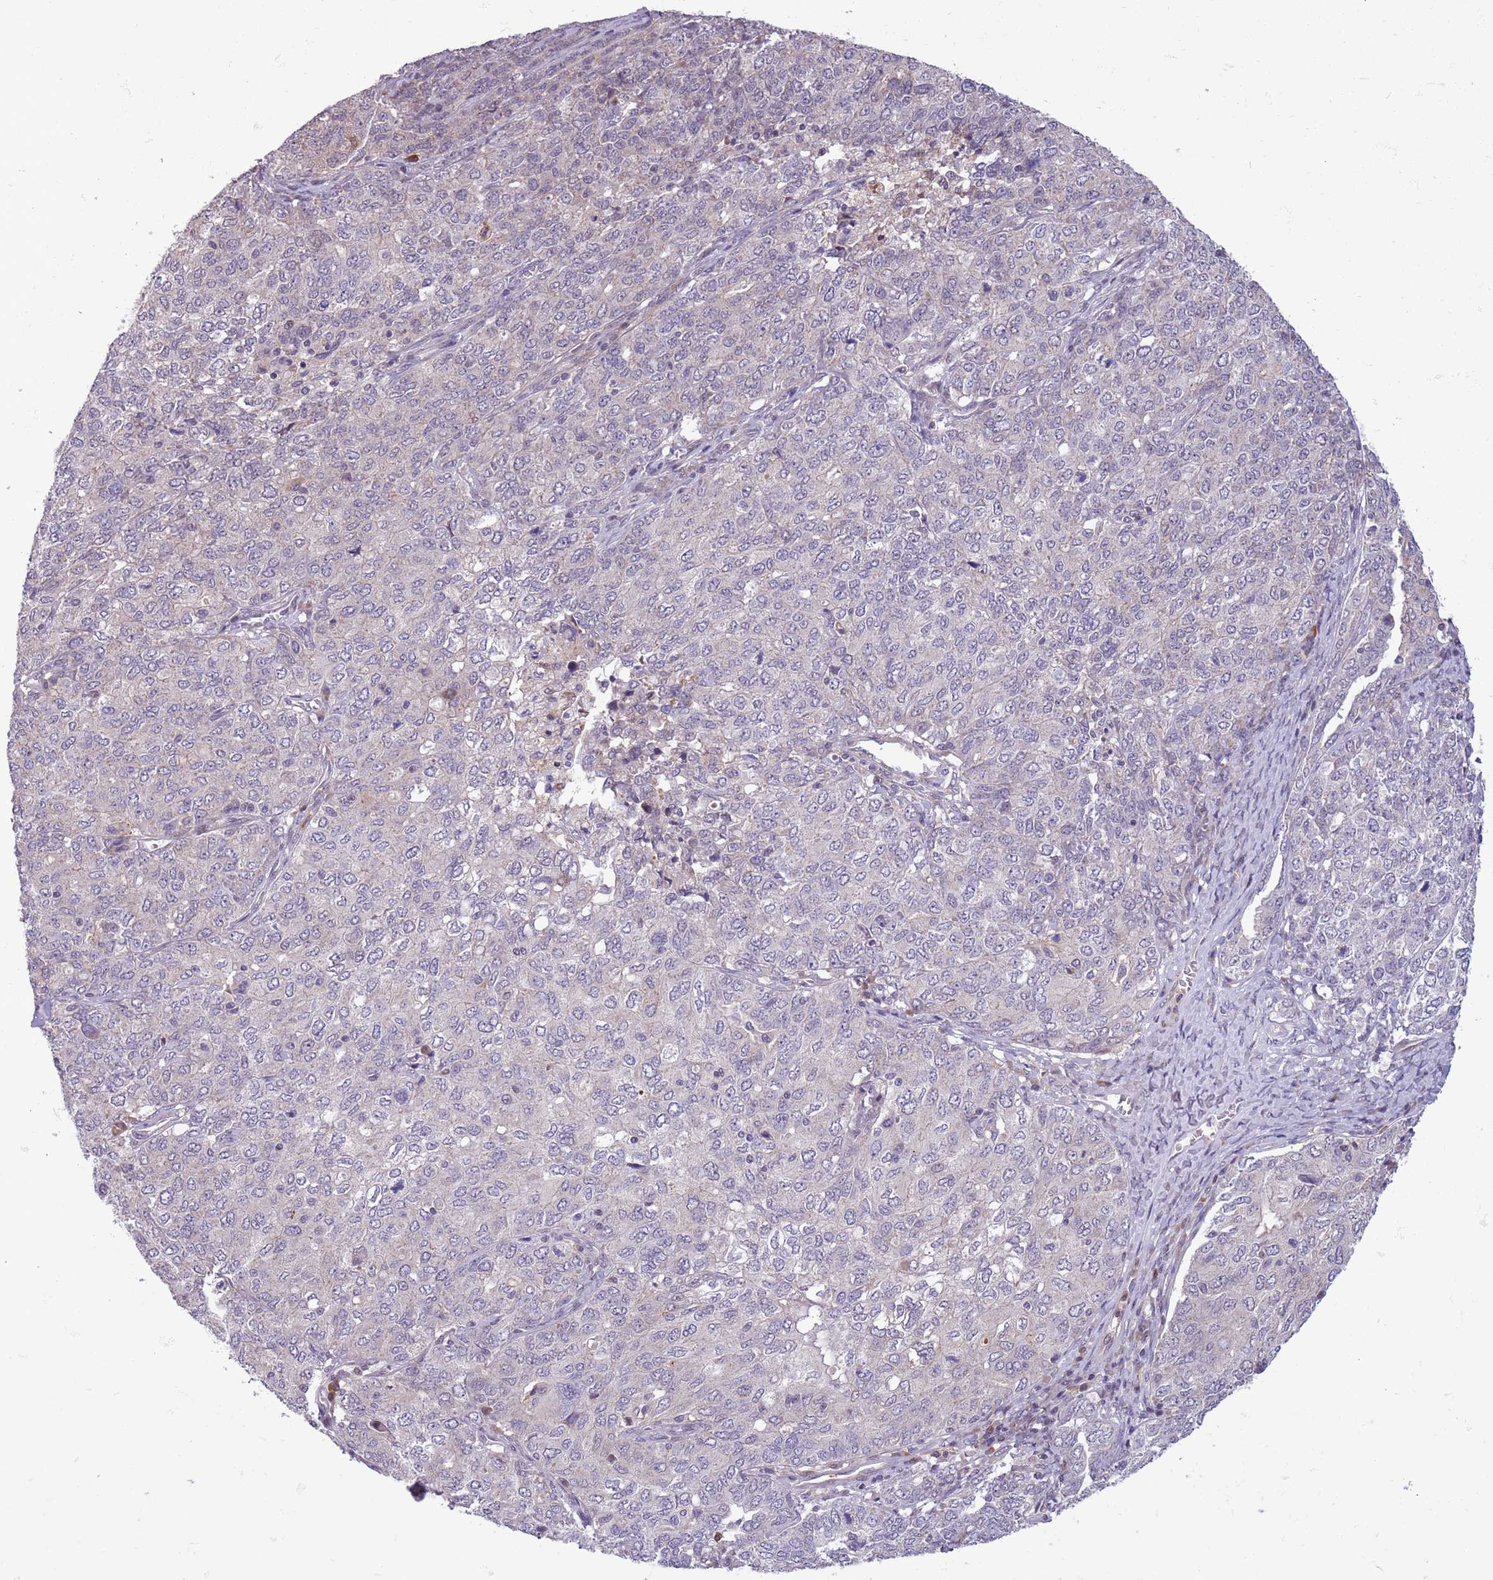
{"staining": {"intensity": "negative", "quantity": "none", "location": "none"}, "tissue": "ovarian cancer", "cell_type": "Tumor cells", "image_type": "cancer", "snomed": [{"axis": "morphology", "description": "Carcinoma, endometroid"}, {"axis": "topography", "description": "Ovary"}], "caption": "Tumor cells show no significant positivity in ovarian endometroid carcinoma. The staining is performed using DAB brown chromogen with nuclei counter-stained in using hematoxylin.", "gene": "JAML", "patient": {"sex": "female", "age": 62}}